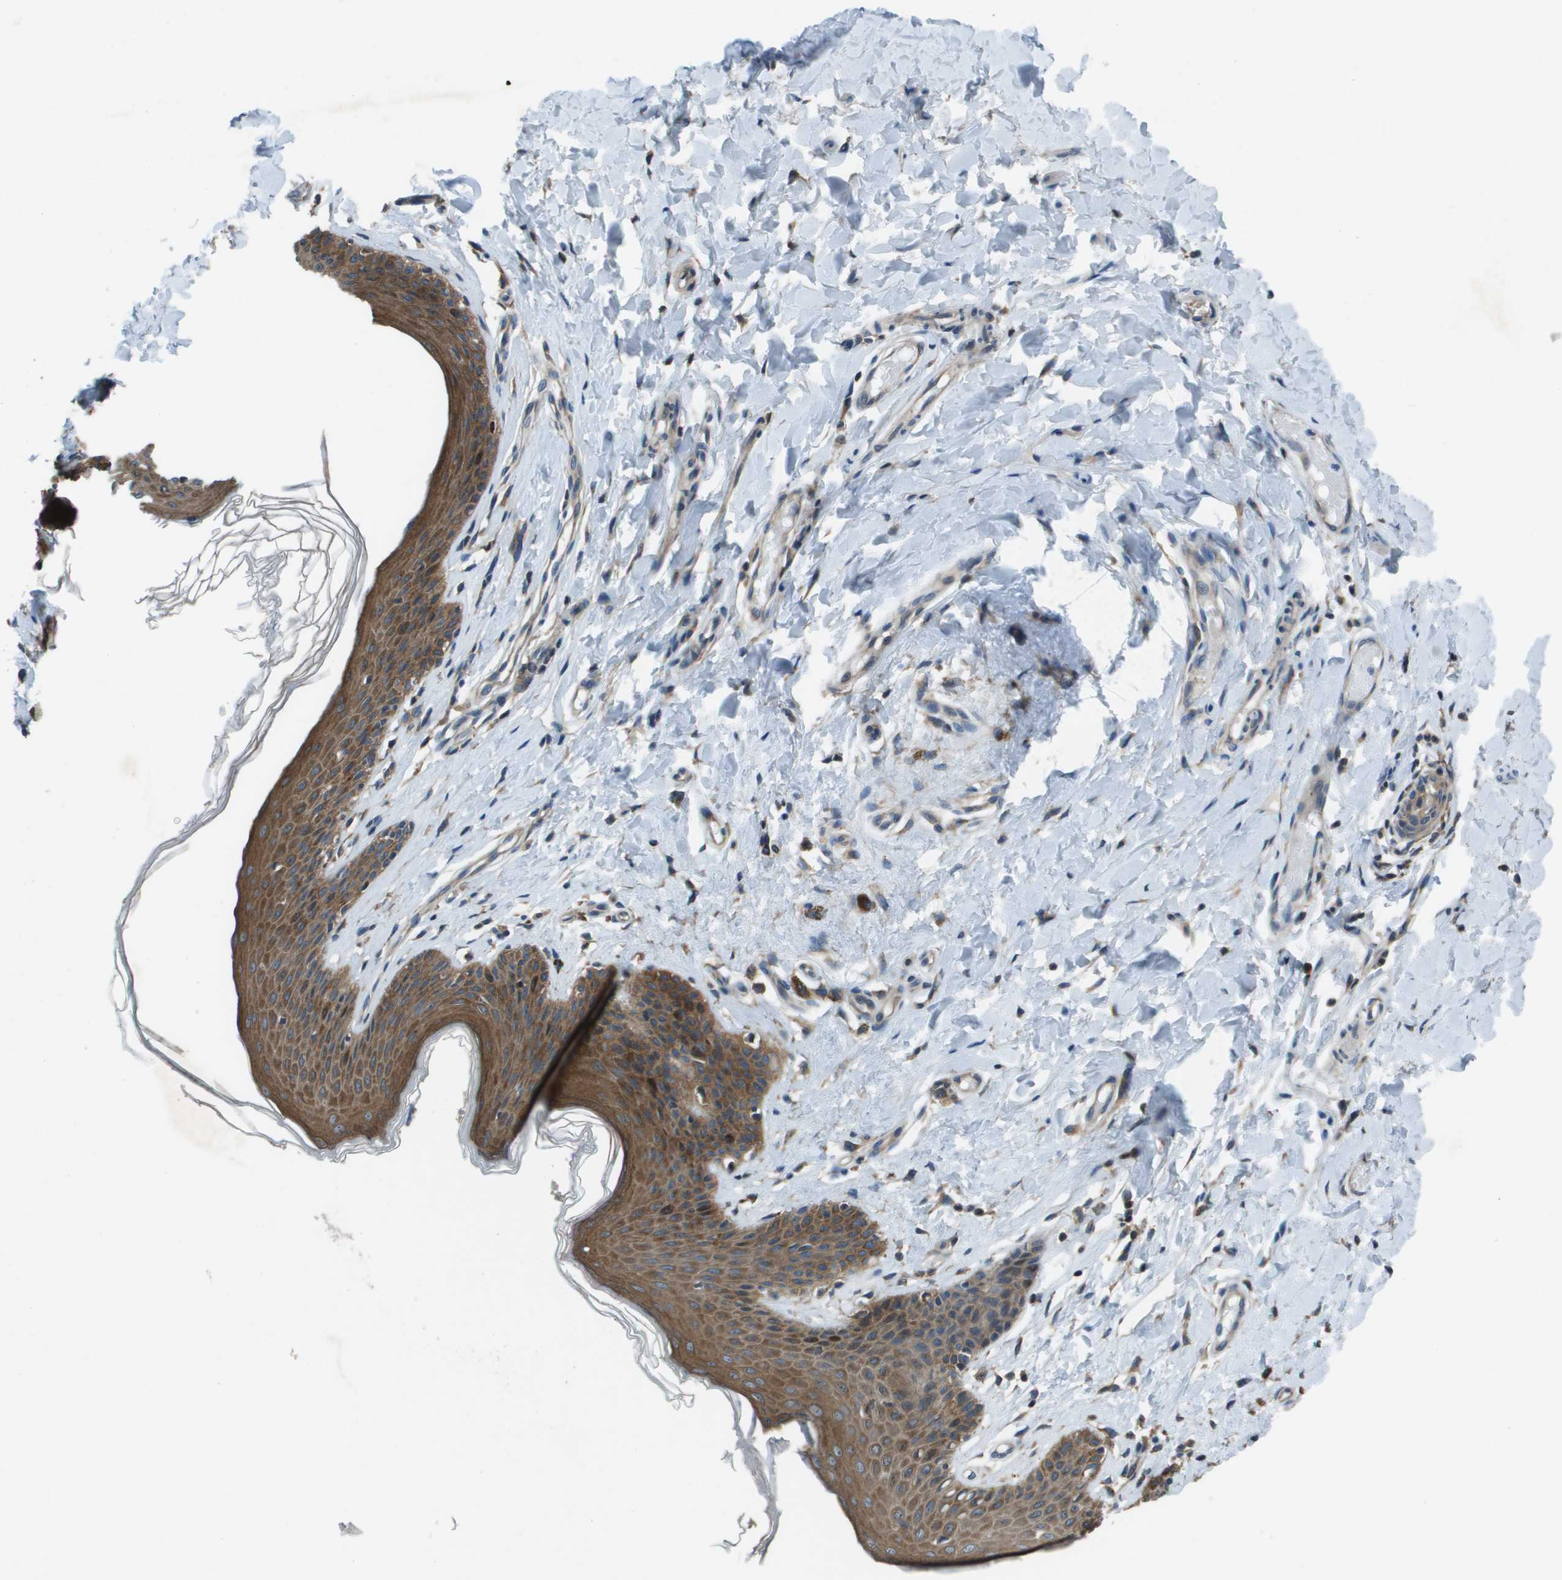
{"staining": {"intensity": "strong", "quantity": ">75%", "location": "cytoplasmic/membranous"}, "tissue": "skin", "cell_type": "Epidermal cells", "image_type": "normal", "snomed": [{"axis": "morphology", "description": "Normal tissue, NOS"}, {"axis": "topography", "description": "Vulva"}], "caption": "High-magnification brightfield microscopy of normal skin stained with DAB (3,3'-diaminobenzidine) (brown) and counterstained with hematoxylin (blue). epidermal cells exhibit strong cytoplasmic/membranous staining is identified in approximately>75% of cells.", "gene": "ARFGAP2", "patient": {"sex": "female", "age": 66}}